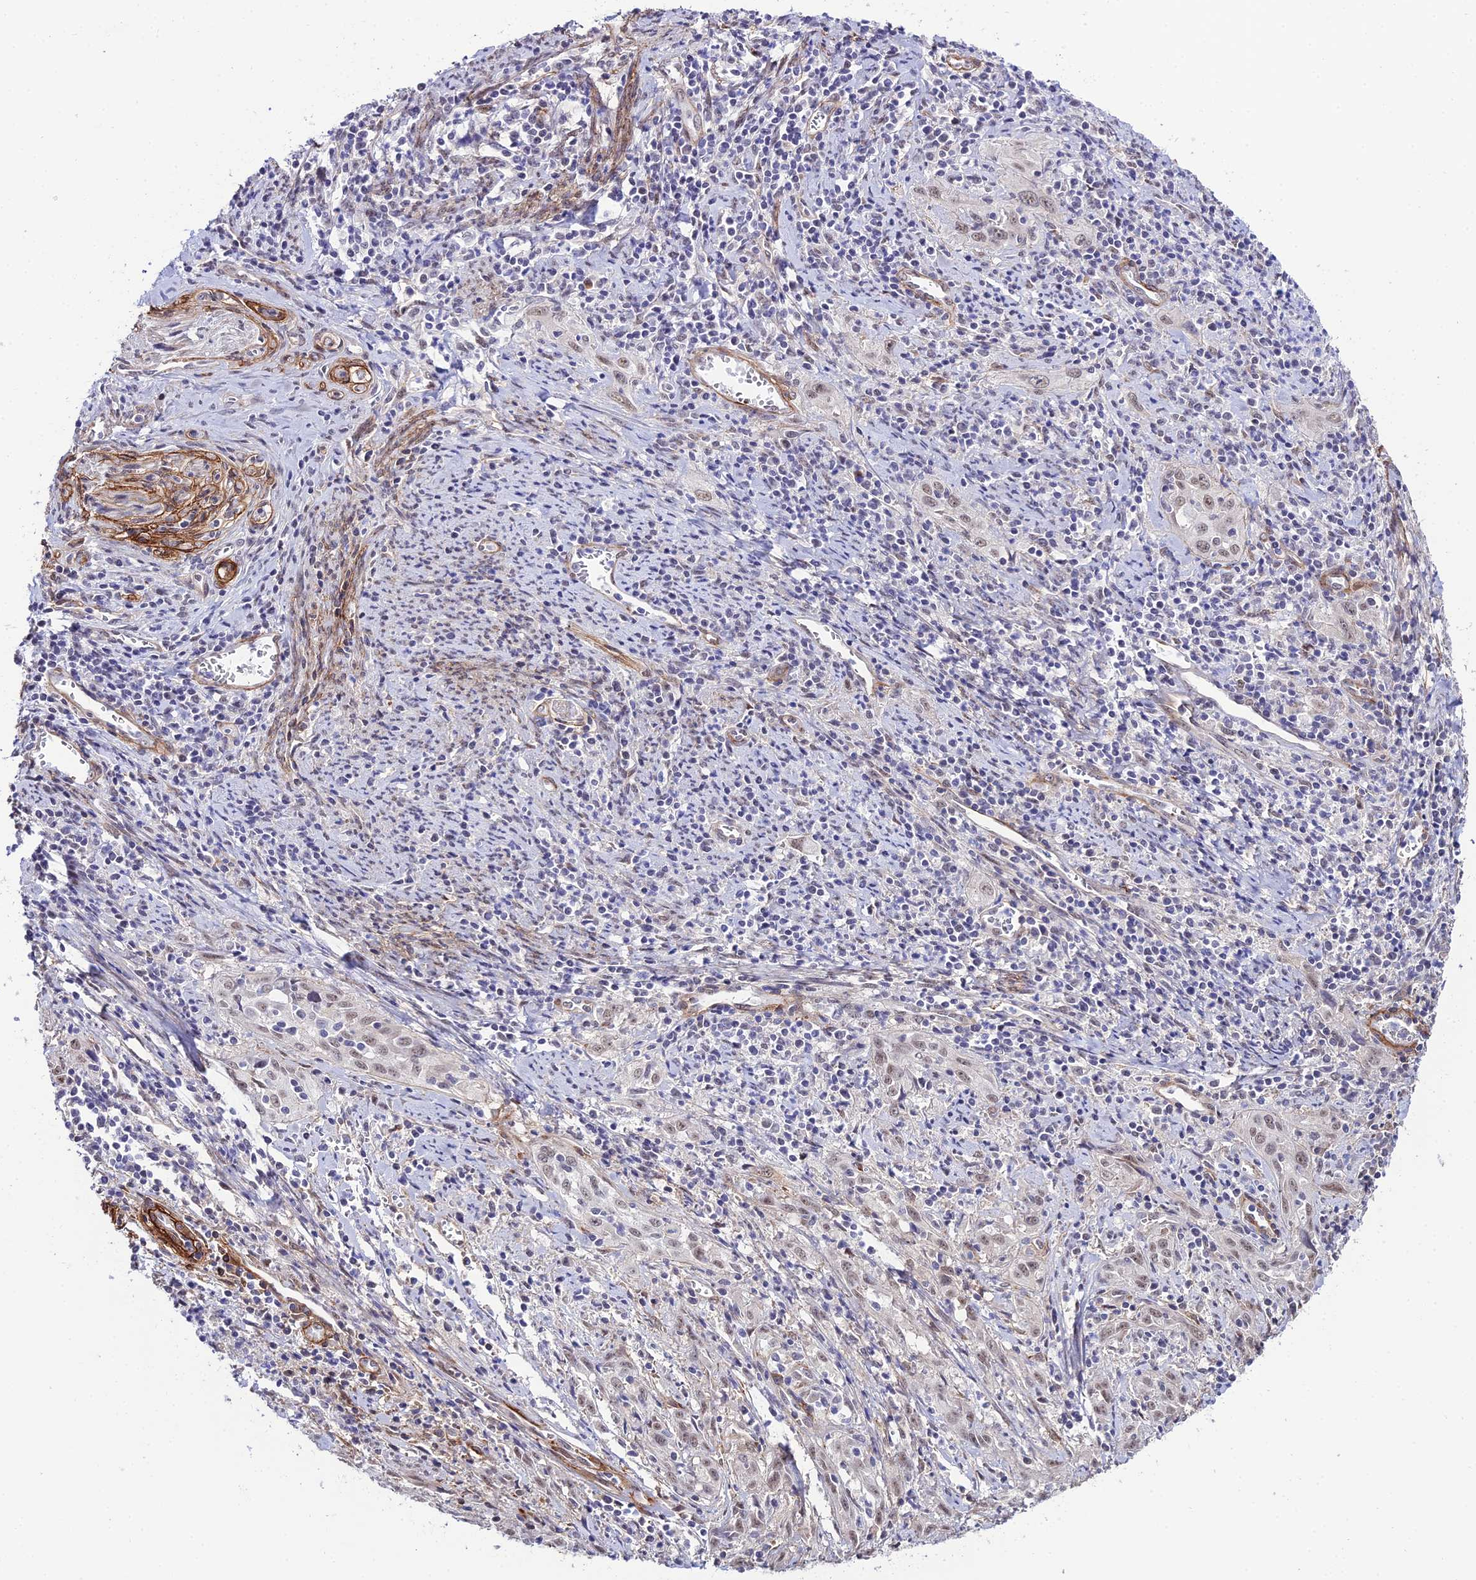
{"staining": {"intensity": "strong", "quantity": "<25%", "location": "cytoplasmic/membranous,nuclear"}, "tissue": "cervical cancer", "cell_type": "Tumor cells", "image_type": "cancer", "snomed": [{"axis": "morphology", "description": "Squamous cell carcinoma, NOS"}, {"axis": "topography", "description": "Cervix"}], "caption": "A medium amount of strong cytoplasmic/membranous and nuclear staining is seen in about <25% of tumor cells in cervical cancer tissue. (Stains: DAB in brown, nuclei in blue, Microscopy: brightfield microscopy at high magnification).", "gene": "SYT15", "patient": {"sex": "female", "age": 57}}